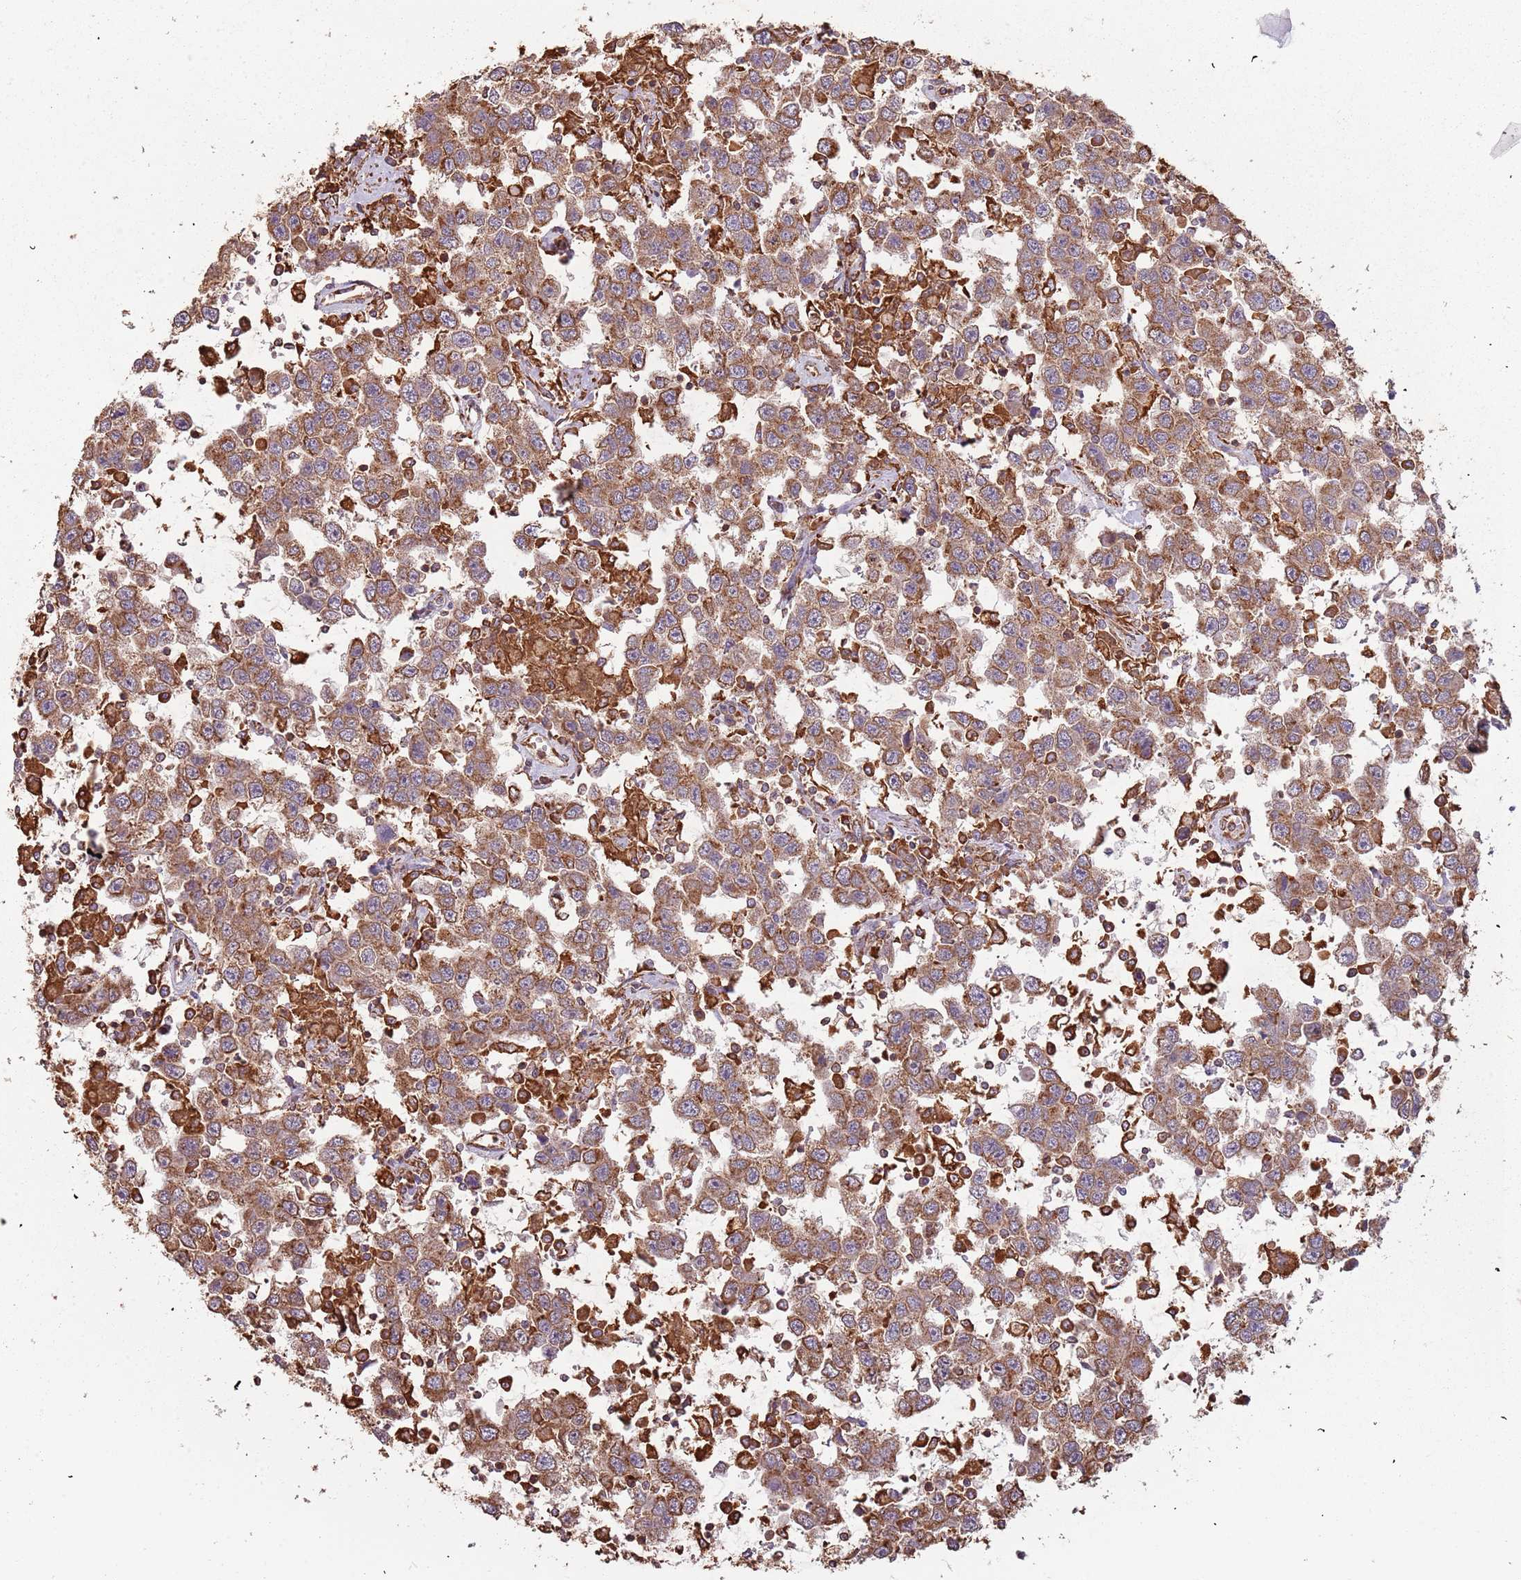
{"staining": {"intensity": "moderate", "quantity": ">75%", "location": "cytoplasmic/membranous"}, "tissue": "testis cancer", "cell_type": "Tumor cells", "image_type": "cancer", "snomed": [{"axis": "morphology", "description": "Seminoma, NOS"}, {"axis": "topography", "description": "Testis"}], "caption": "Immunohistochemistry of human seminoma (testis) displays medium levels of moderate cytoplasmic/membranous staining in approximately >75% of tumor cells.", "gene": "ATOSB", "patient": {"sex": "male", "age": 41}}